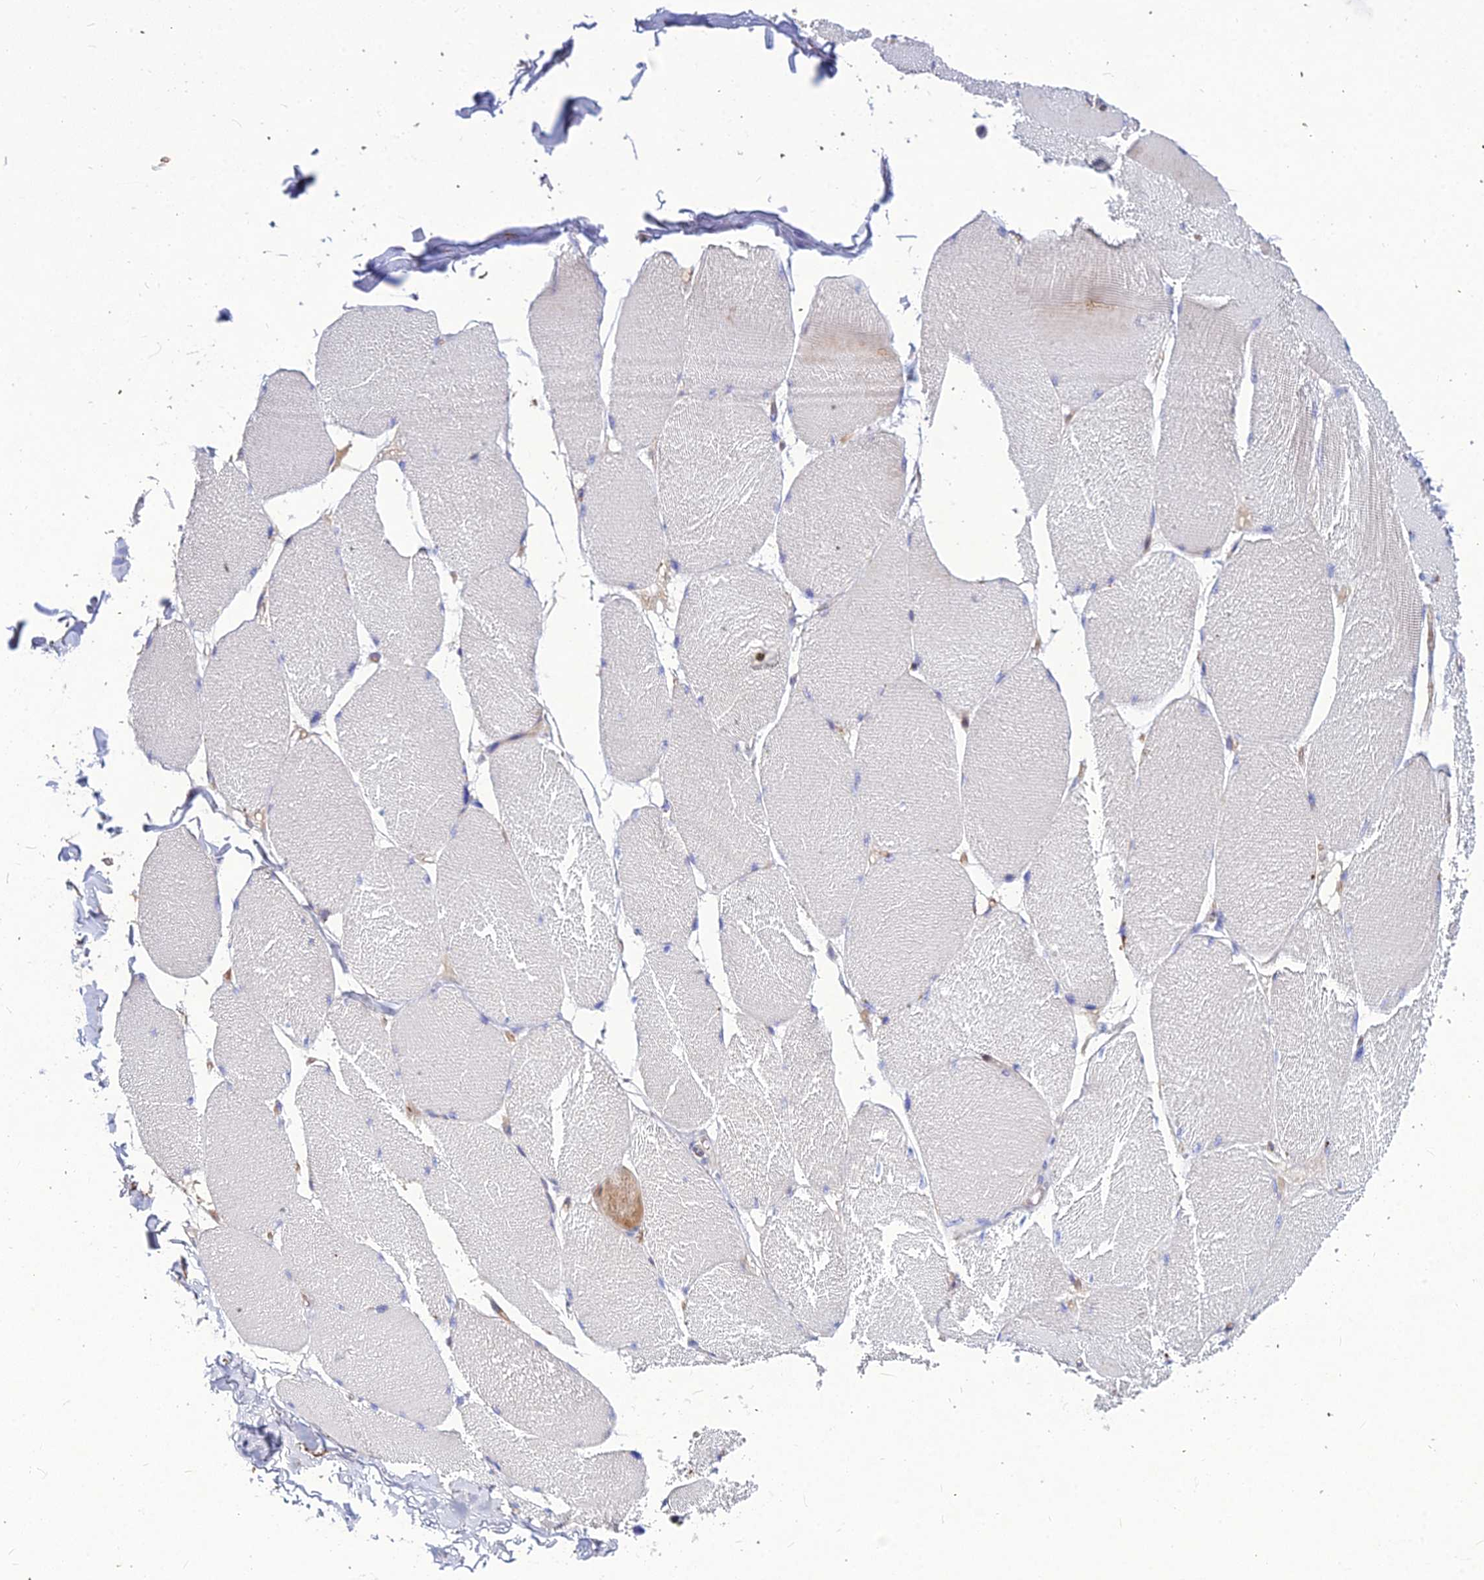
{"staining": {"intensity": "negative", "quantity": "none", "location": "none"}, "tissue": "skeletal muscle", "cell_type": "Myocytes", "image_type": "normal", "snomed": [{"axis": "morphology", "description": "Normal tissue, NOS"}, {"axis": "topography", "description": "Skin"}, {"axis": "topography", "description": "Skeletal muscle"}], "caption": "Photomicrograph shows no protein staining in myocytes of unremarkable skeletal muscle. (DAB immunohistochemistry with hematoxylin counter stain).", "gene": "DMRTA1", "patient": {"sex": "male", "age": 83}}